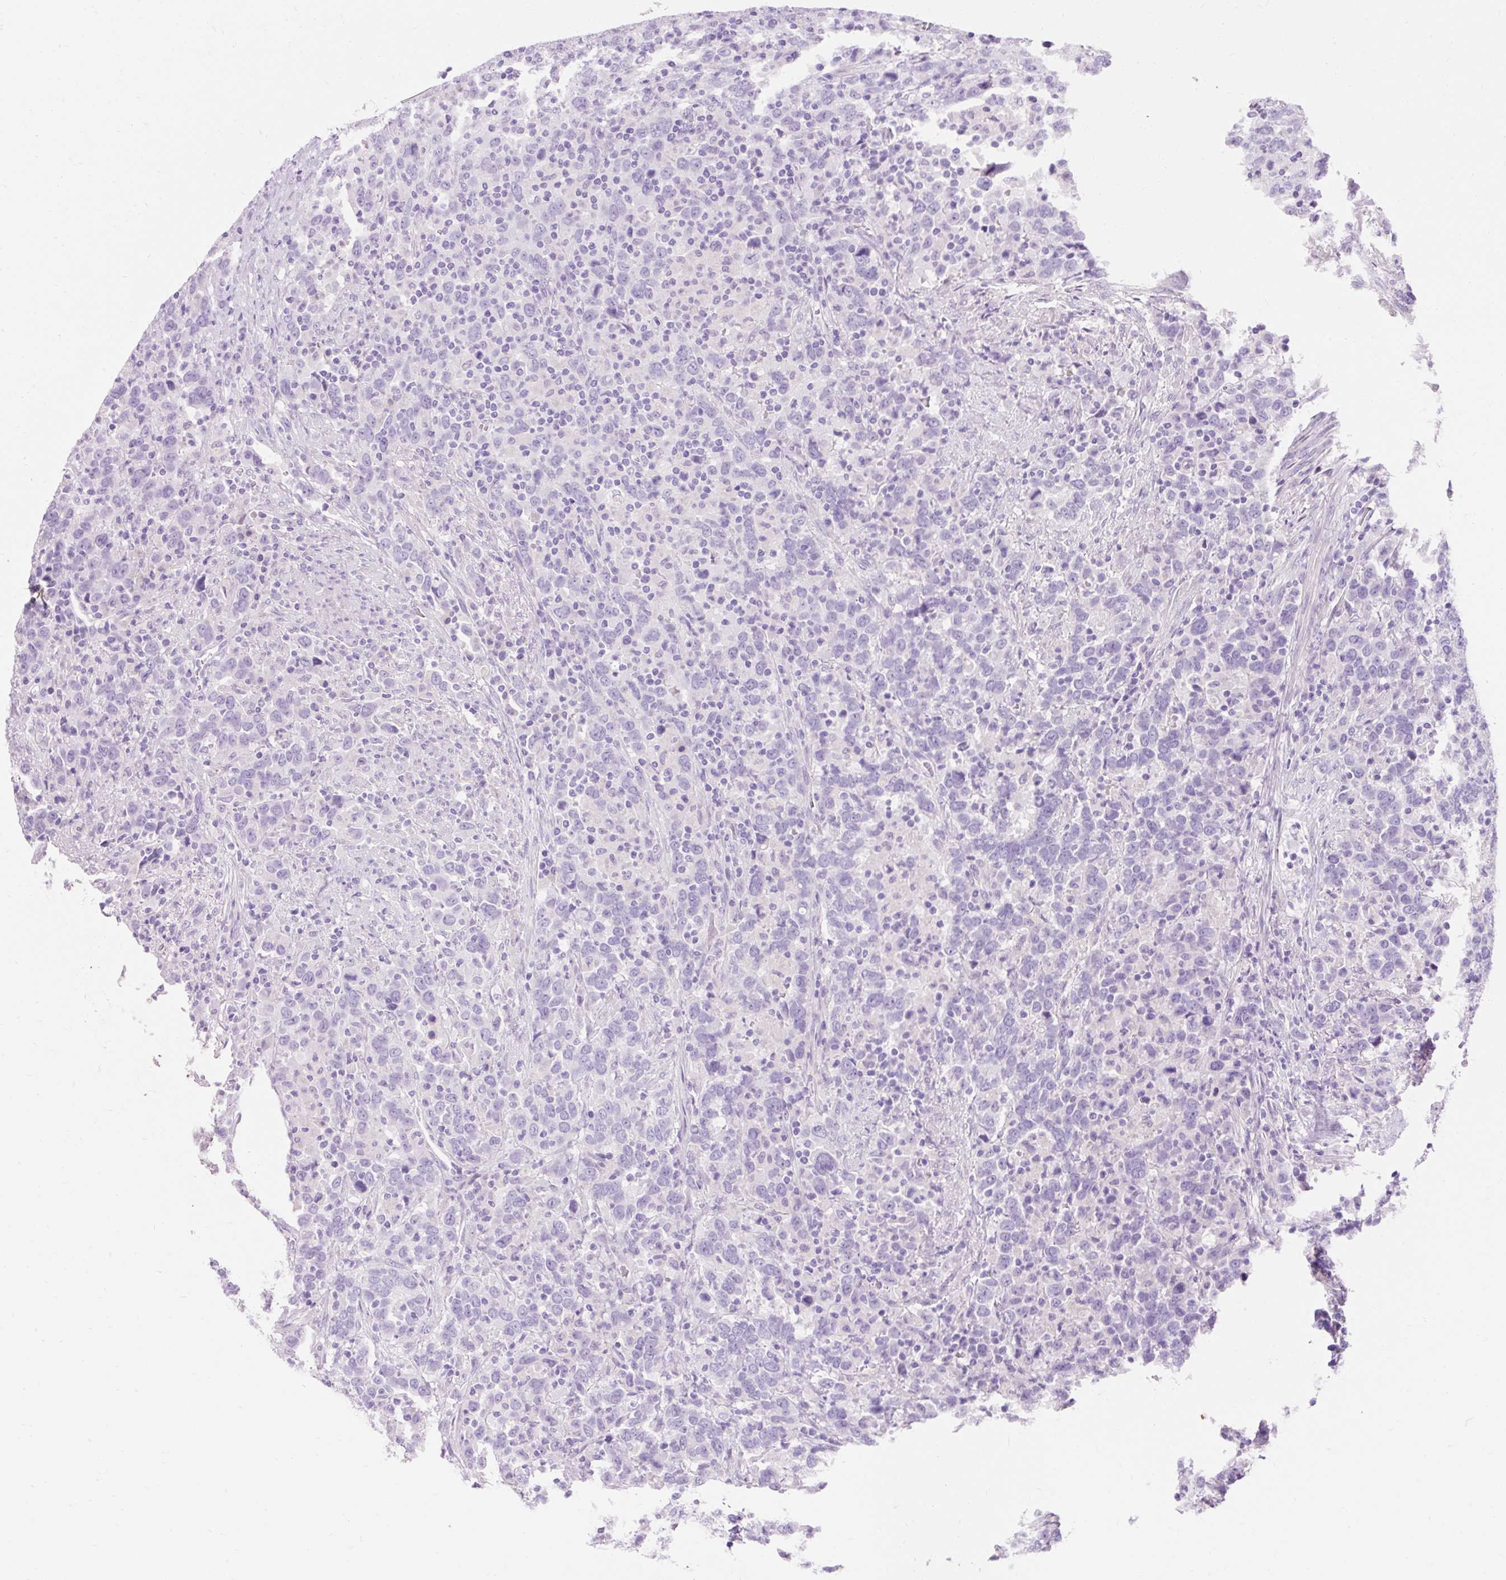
{"staining": {"intensity": "negative", "quantity": "none", "location": "none"}, "tissue": "urothelial cancer", "cell_type": "Tumor cells", "image_type": "cancer", "snomed": [{"axis": "morphology", "description": "Urothelial carcinoma, High grade"}, {"axis": "topography", "description": "Urinary bladder"}], "caption": "The photomicrograph exhibits no significant positivity in tumor cells of urothelial carcinoma (high-grade).", "gene": "TMEM213", "patient": {"sex": "male", "age": 61}}